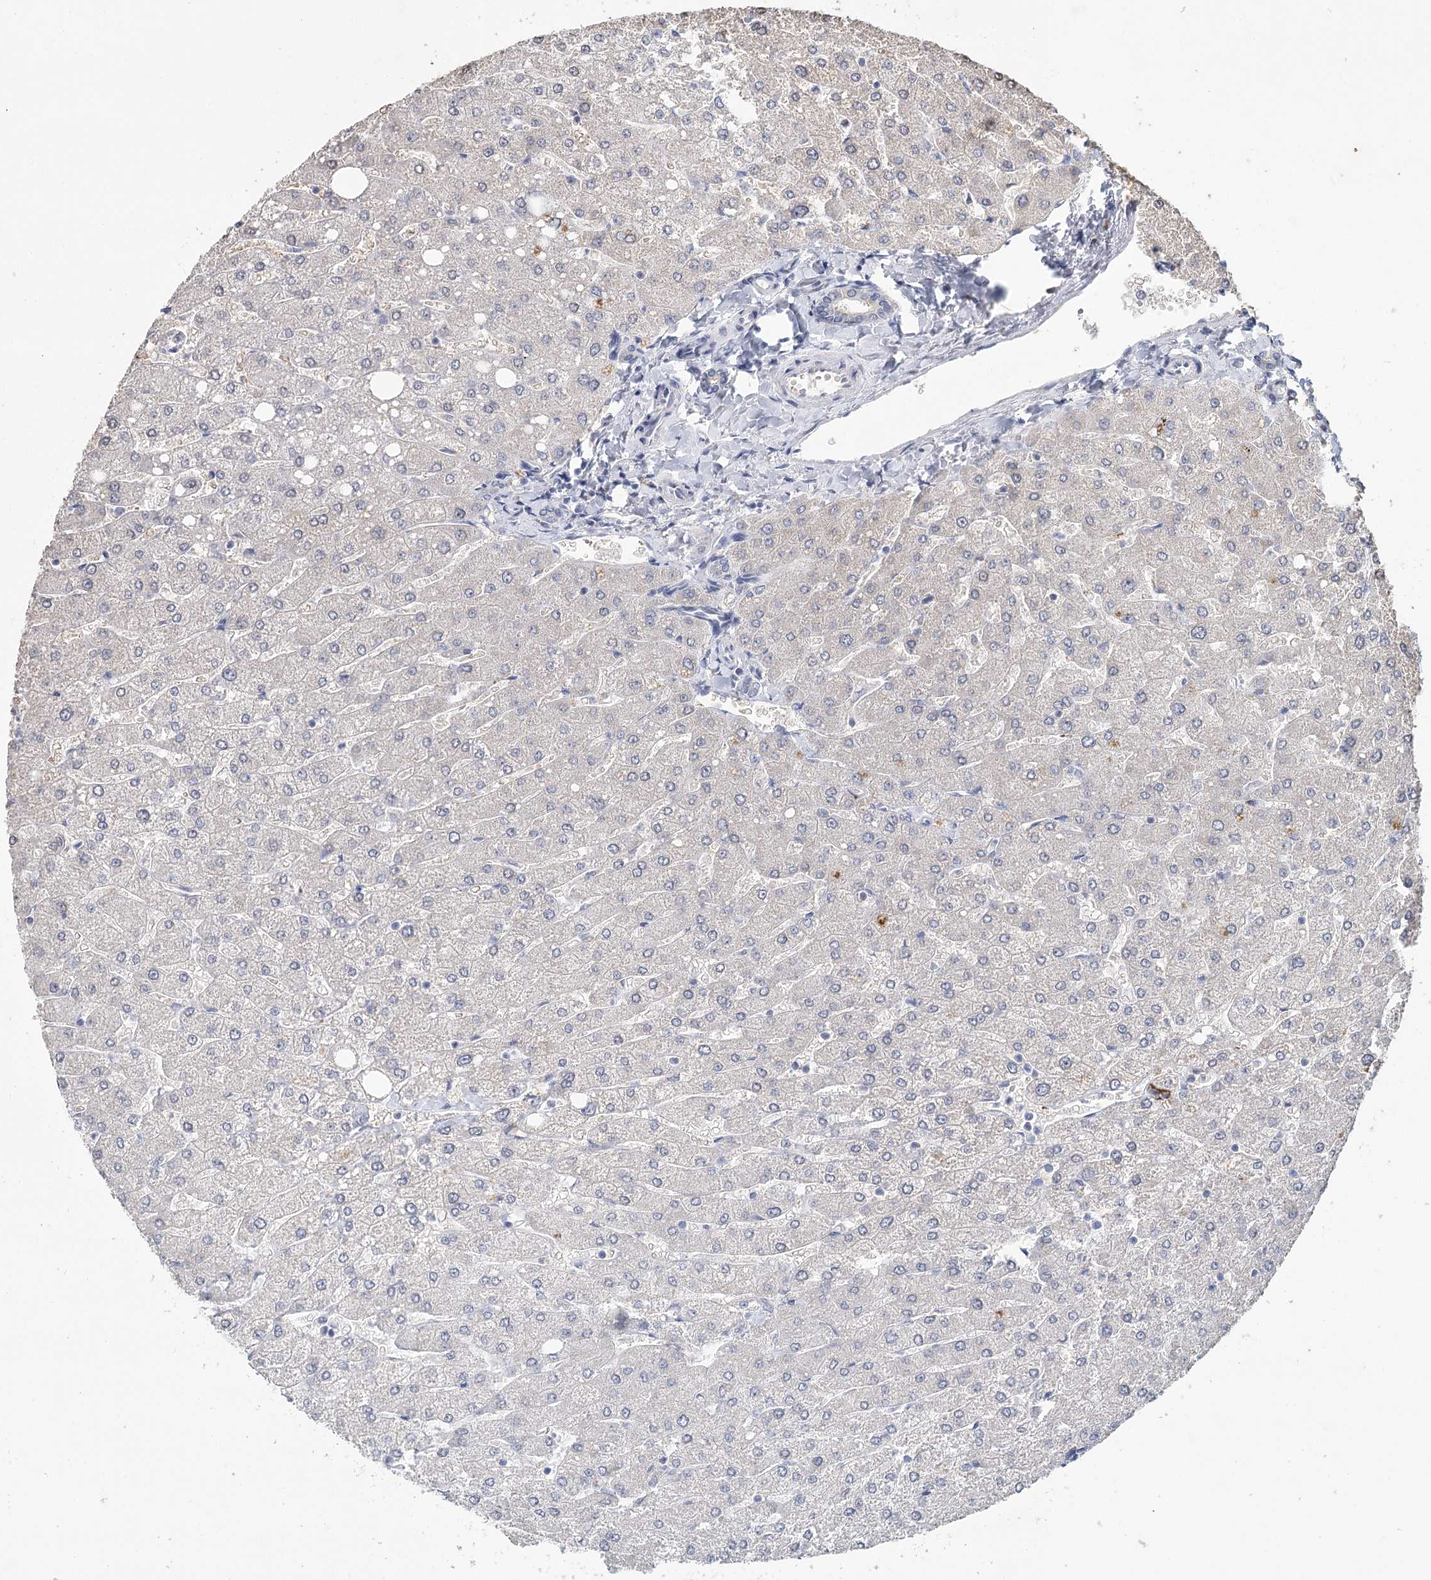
{"staining": {"intensity": "negative", "quantity": "none", "location": "none"}, "tissue": "liver", "cell_type": "Cholangiocytes", "image_type": "normal", "snomed": [{"axis": "morphology", "description": "Normal tissue, NOS"}, {"axis": "topography", "description": "Liver"}], "caption": "Immunohistochemistry of unremarkable liver displays no staining in cholangiocytes. Brightfield microscopy of IHC stained with DAB (3,3'-diaminobenzidine) (brown) and hematoxylin (blue), captured at high magnification.", "gene": "ARHGAP44", "patient": {"sex": "male", "age": 55}}